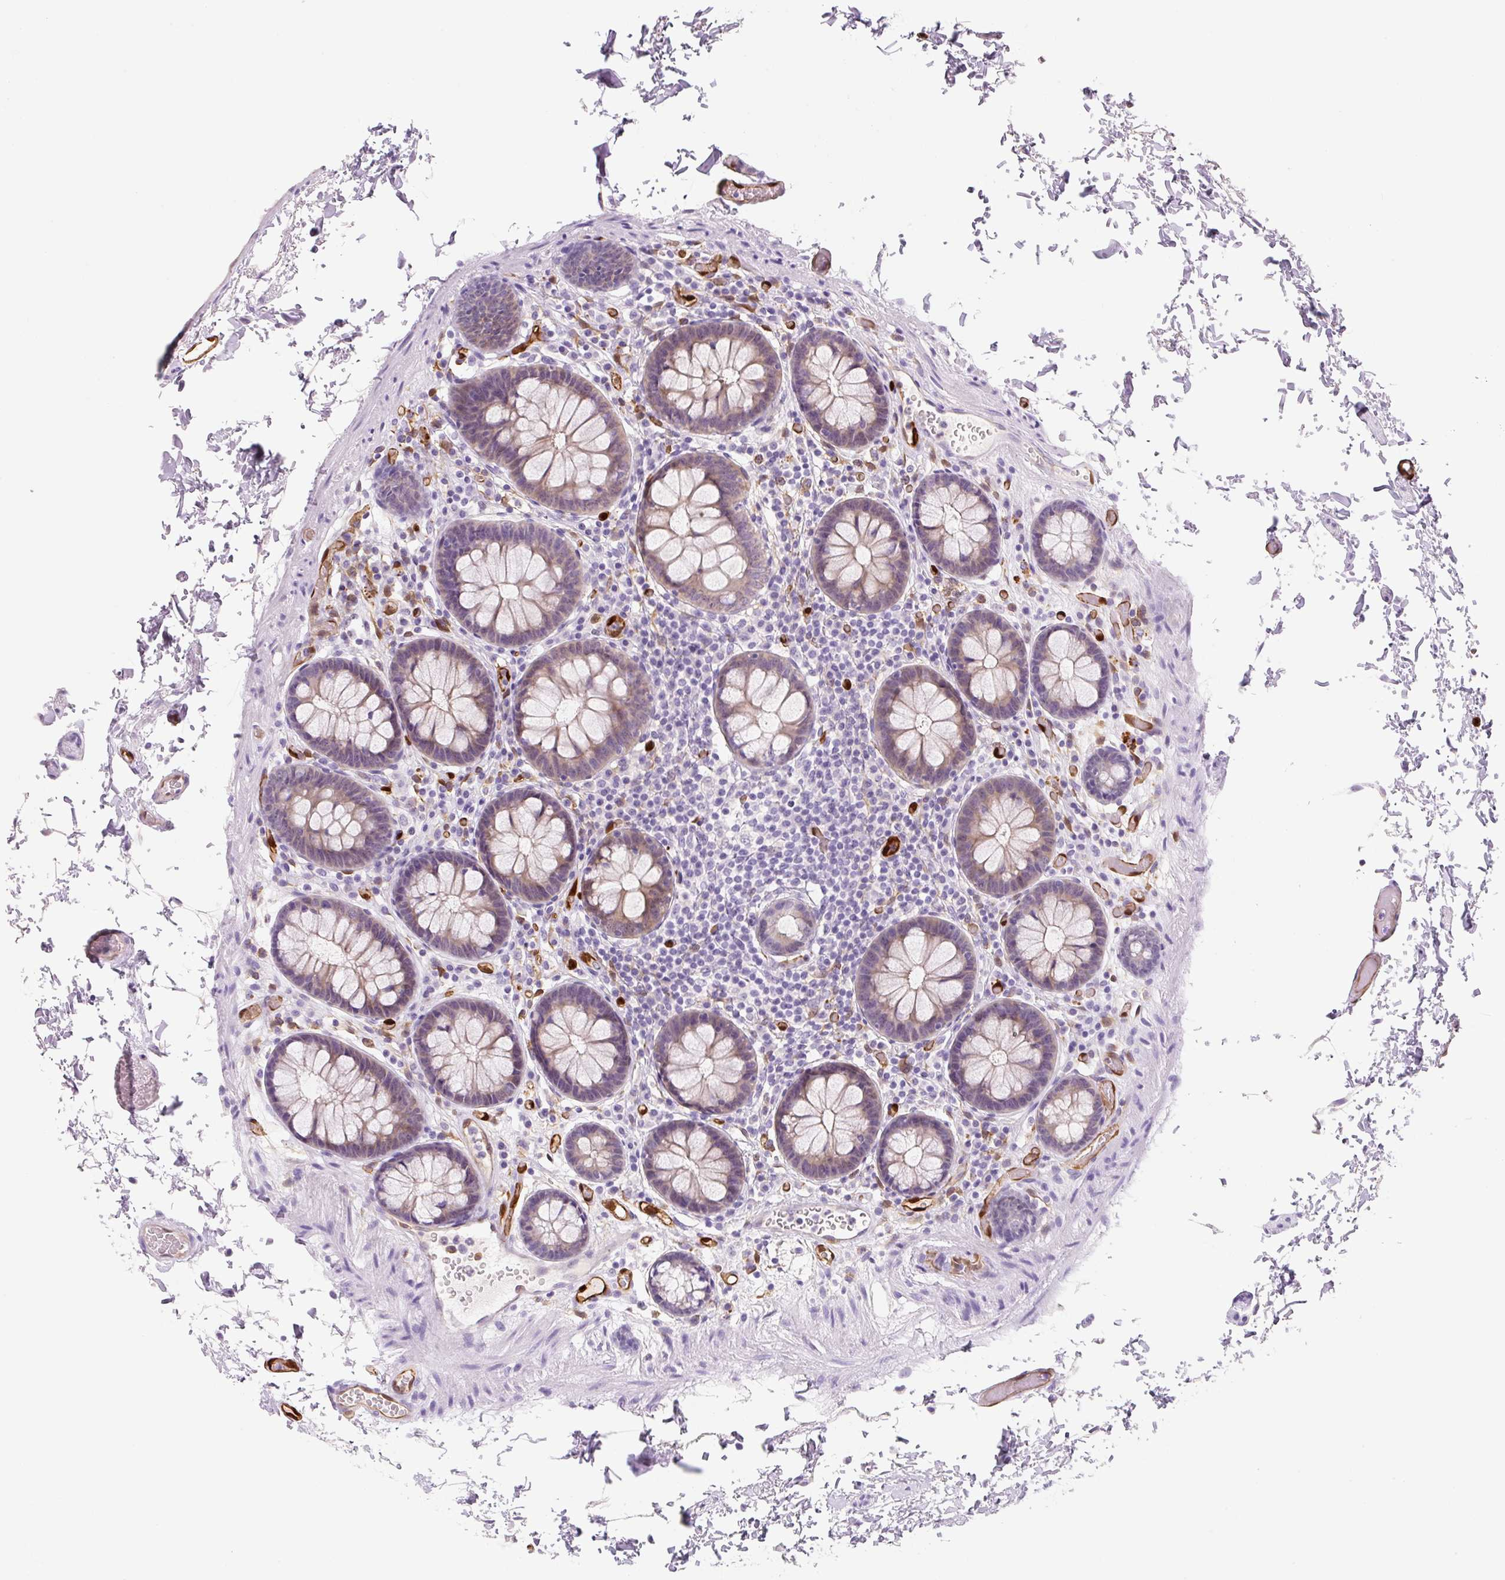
{"staining": {"intensity": "moderate", "quantity": ">75%", "location": "cytoplasmic/membranous"}, "tissue": "colon", "cell_type": "Endothelial cells", "image_type": "normal", "snomed": [{"axis": "morphology", "description": "Normal tissue, NOS"}, {"axis": "topography", "description": "Colon"}, {"axis": "topography", "description": "Peripheral nerve tissue"}], "caption": "High-power microscopy captured an immunohistochemistry micrograph of normal colon, revealing moderate cytoplasmic/membranous staining in approximately >75% of endothelial cells. The protein is stained brown, and the nuclei are stained in blue (DAB (3,3'-diaminobenzidine) IHC with brightfield microscopy, high magnification).", "gene": "FABP5", "patient": {"sex": "male", "age": 84}}